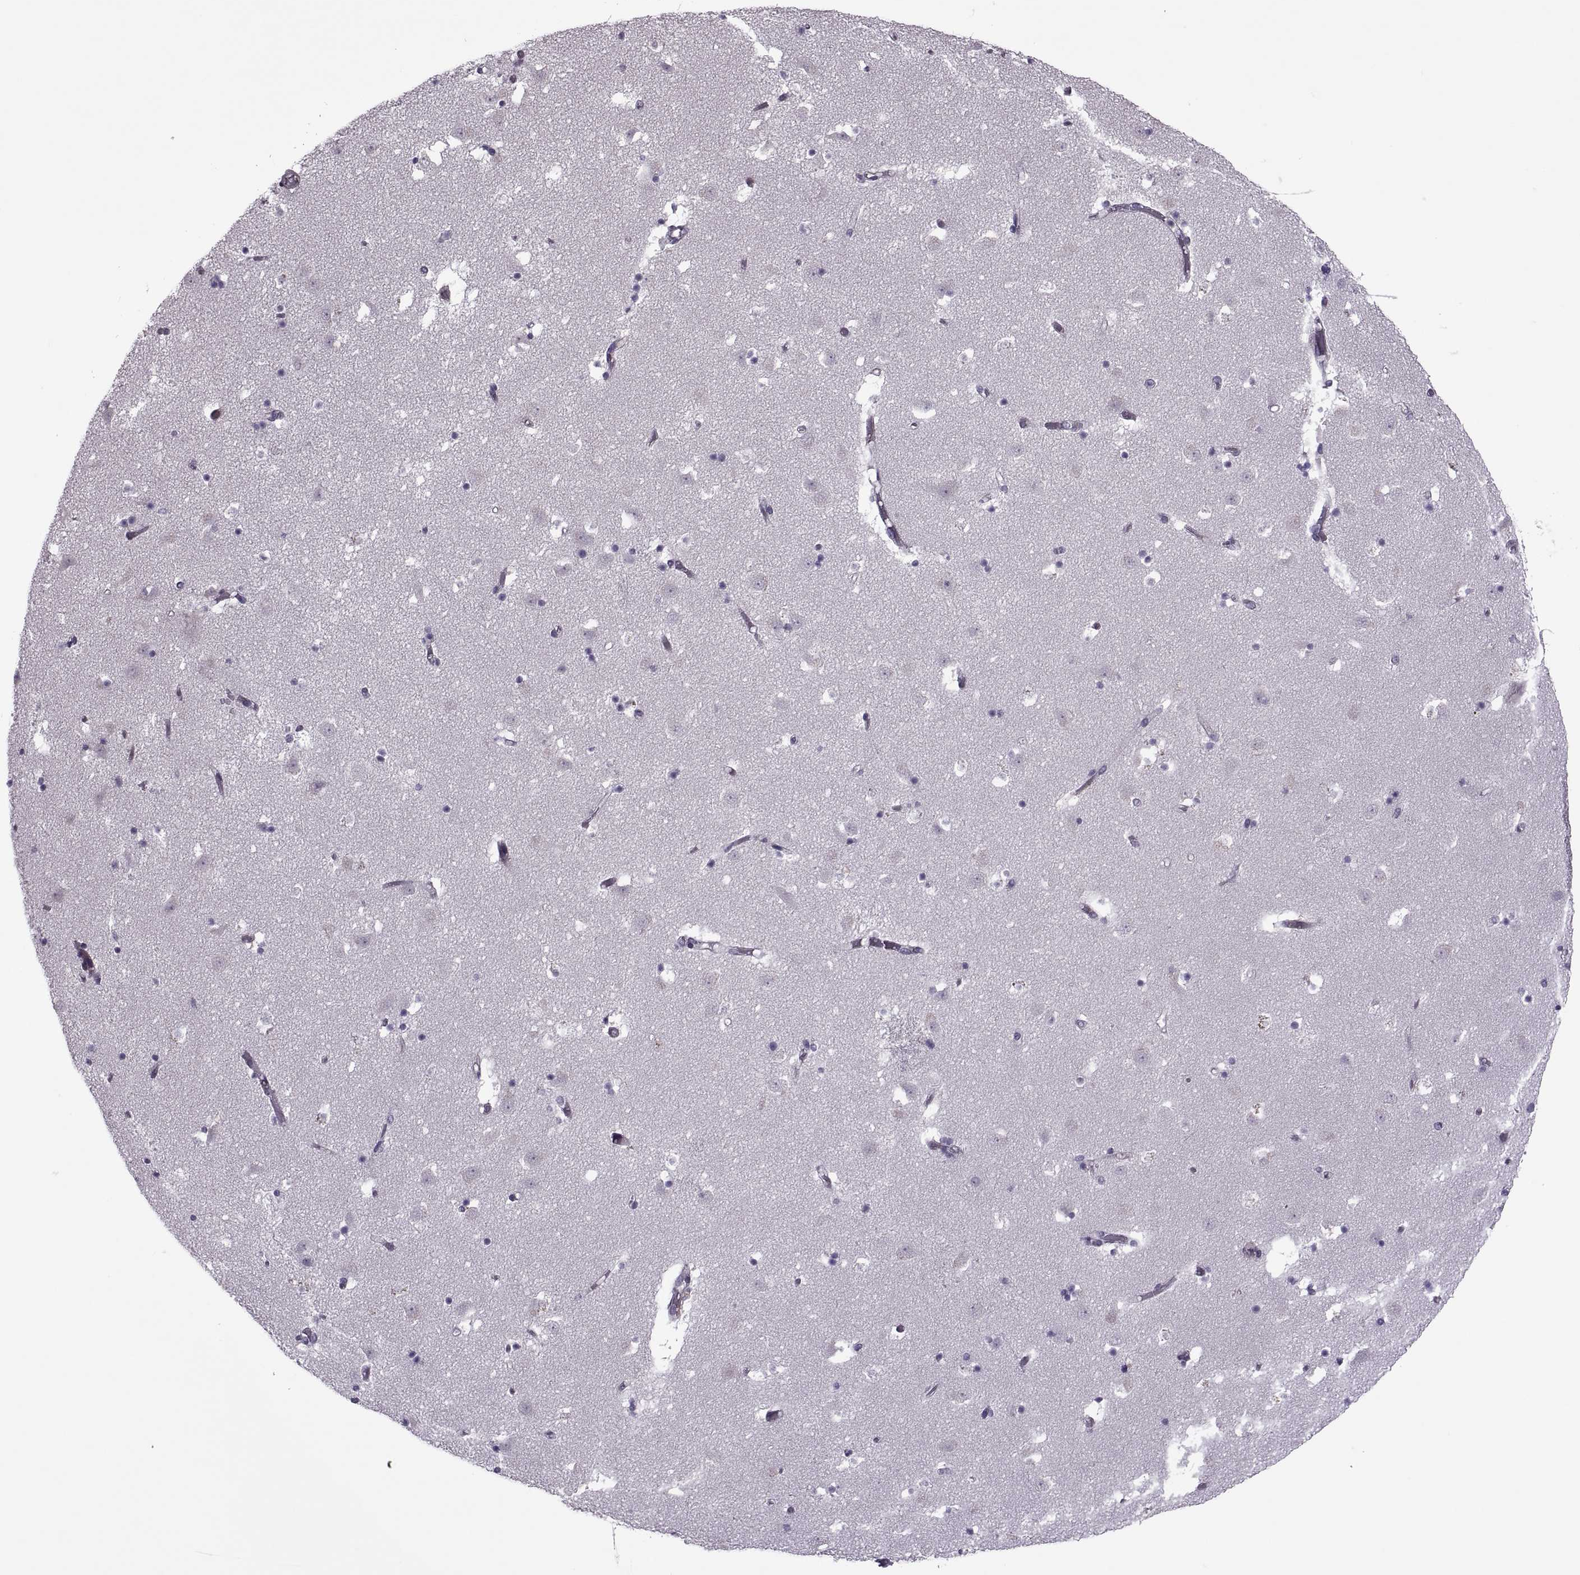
{"staining": {"intensity": "weak", "quantity": "<25%", "location": "cytoplasmic/membranous"}, "tissue": "caudate", "cell_type": "Glial cells", "image_type": "normal", "snomed": [{"axis": "morphology", "description": "Normal tissue, NOS"}, {"axis": "topography", "description": "Lateral ventricle wall"}], "caption": "Protein analysis of unremarkable caudate shows no significant staining in glial cells. (IHC, brightfield microscopy, high magnification).", "gene": "ODF3", "patient": {"sex": "female", "age": 42}}